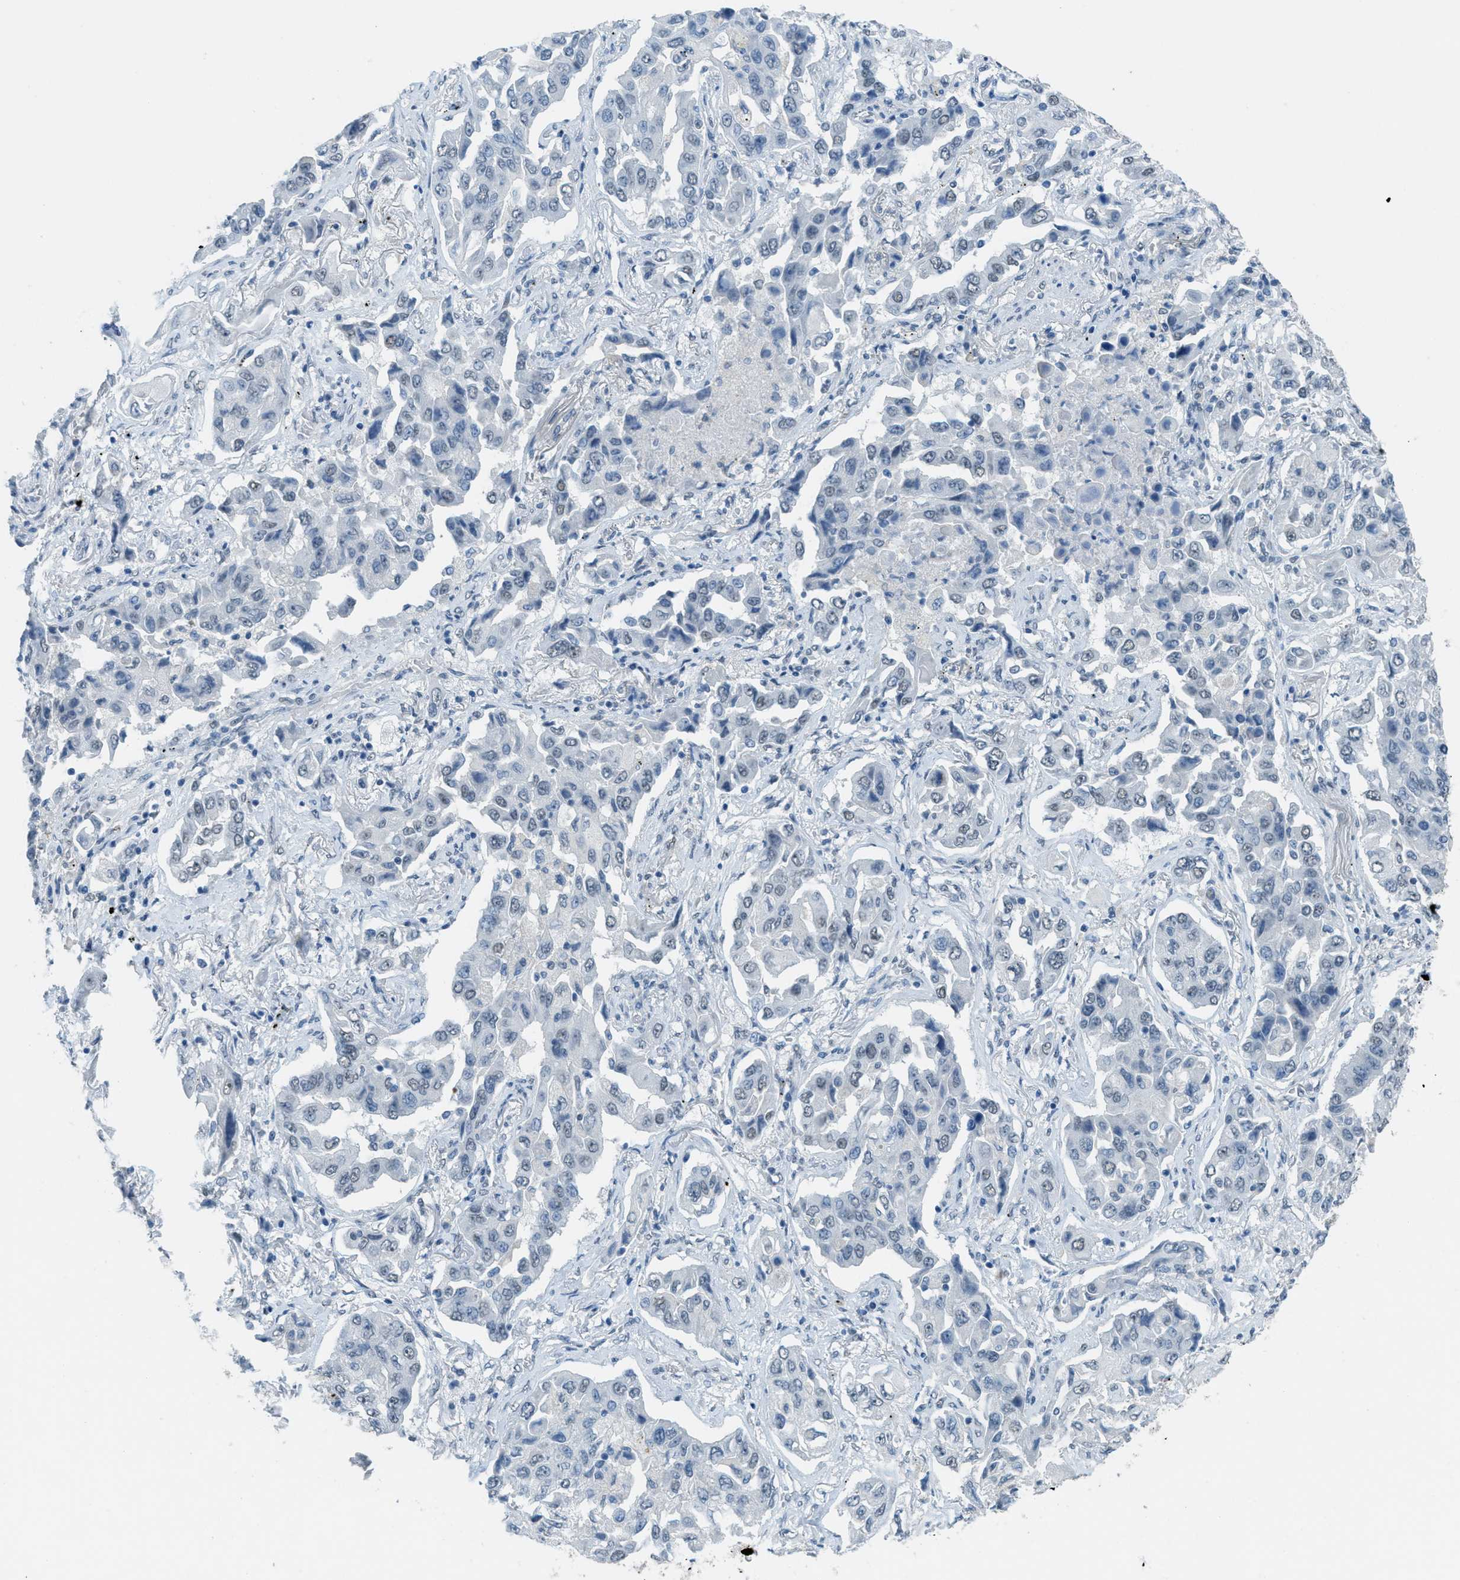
{"staining": {"intensity": "weak", "quantity": "<25%", "location": "nuclear"}, "tissue": "lung cancer", "cell_type": "Tumor cells", "image_type": "cancer", "snomed": [{"axis": "morphology", "description": "Adenocarcinoma, NOS"}, {"axis": "topography", "description": "Lung"}], "caption": "Tumor cells are negative for protein expression in human lung adenocarcinoma. (DAB immunohistochemistry (IHC) with hematoxylin counter stain).", "gene": "TTC13", "patient": {"sex": "female", "age": 65}}